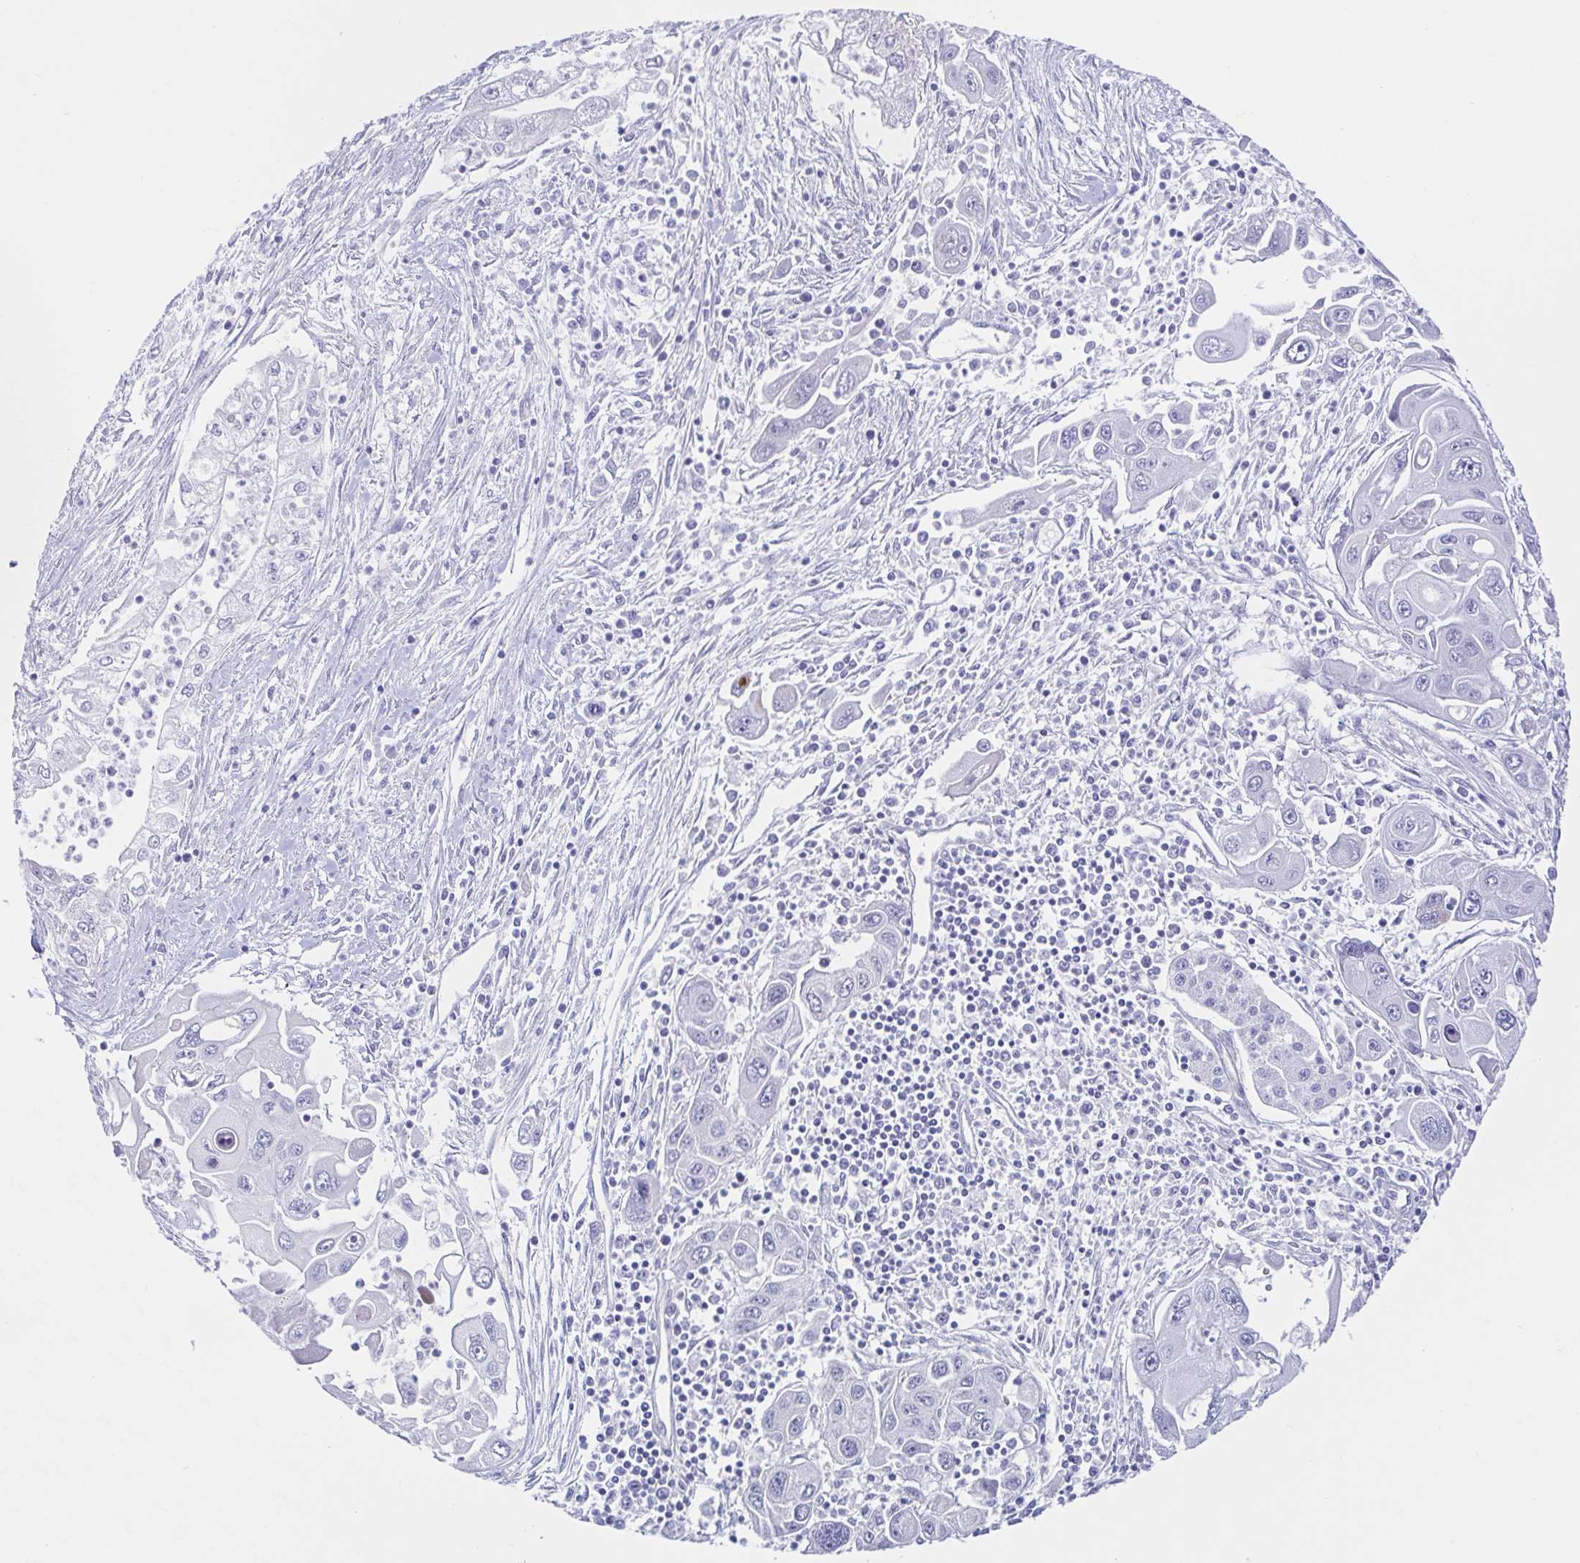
{"staining": {"intensity": "negative", "quantity": "none", "location": "none"}, "tissue": "pancreatic cancer", "cell_type": "Tumor cells", "image_type": "cancer", "snomed": [{"axis": "morphology", "description": "Adenocarcinoma, NOS"}, {"axis": "topography", "description": "Pancreas"}], "caption": "This histopathology image is of adenocarcinoma (pancreatic) stained with IHC to label a protein in brown with the nuclei are counter-stained blue. There is no staining in tumor cells.", "gene": "TEX12", "patient": {"sex": "male", "age": 70}}